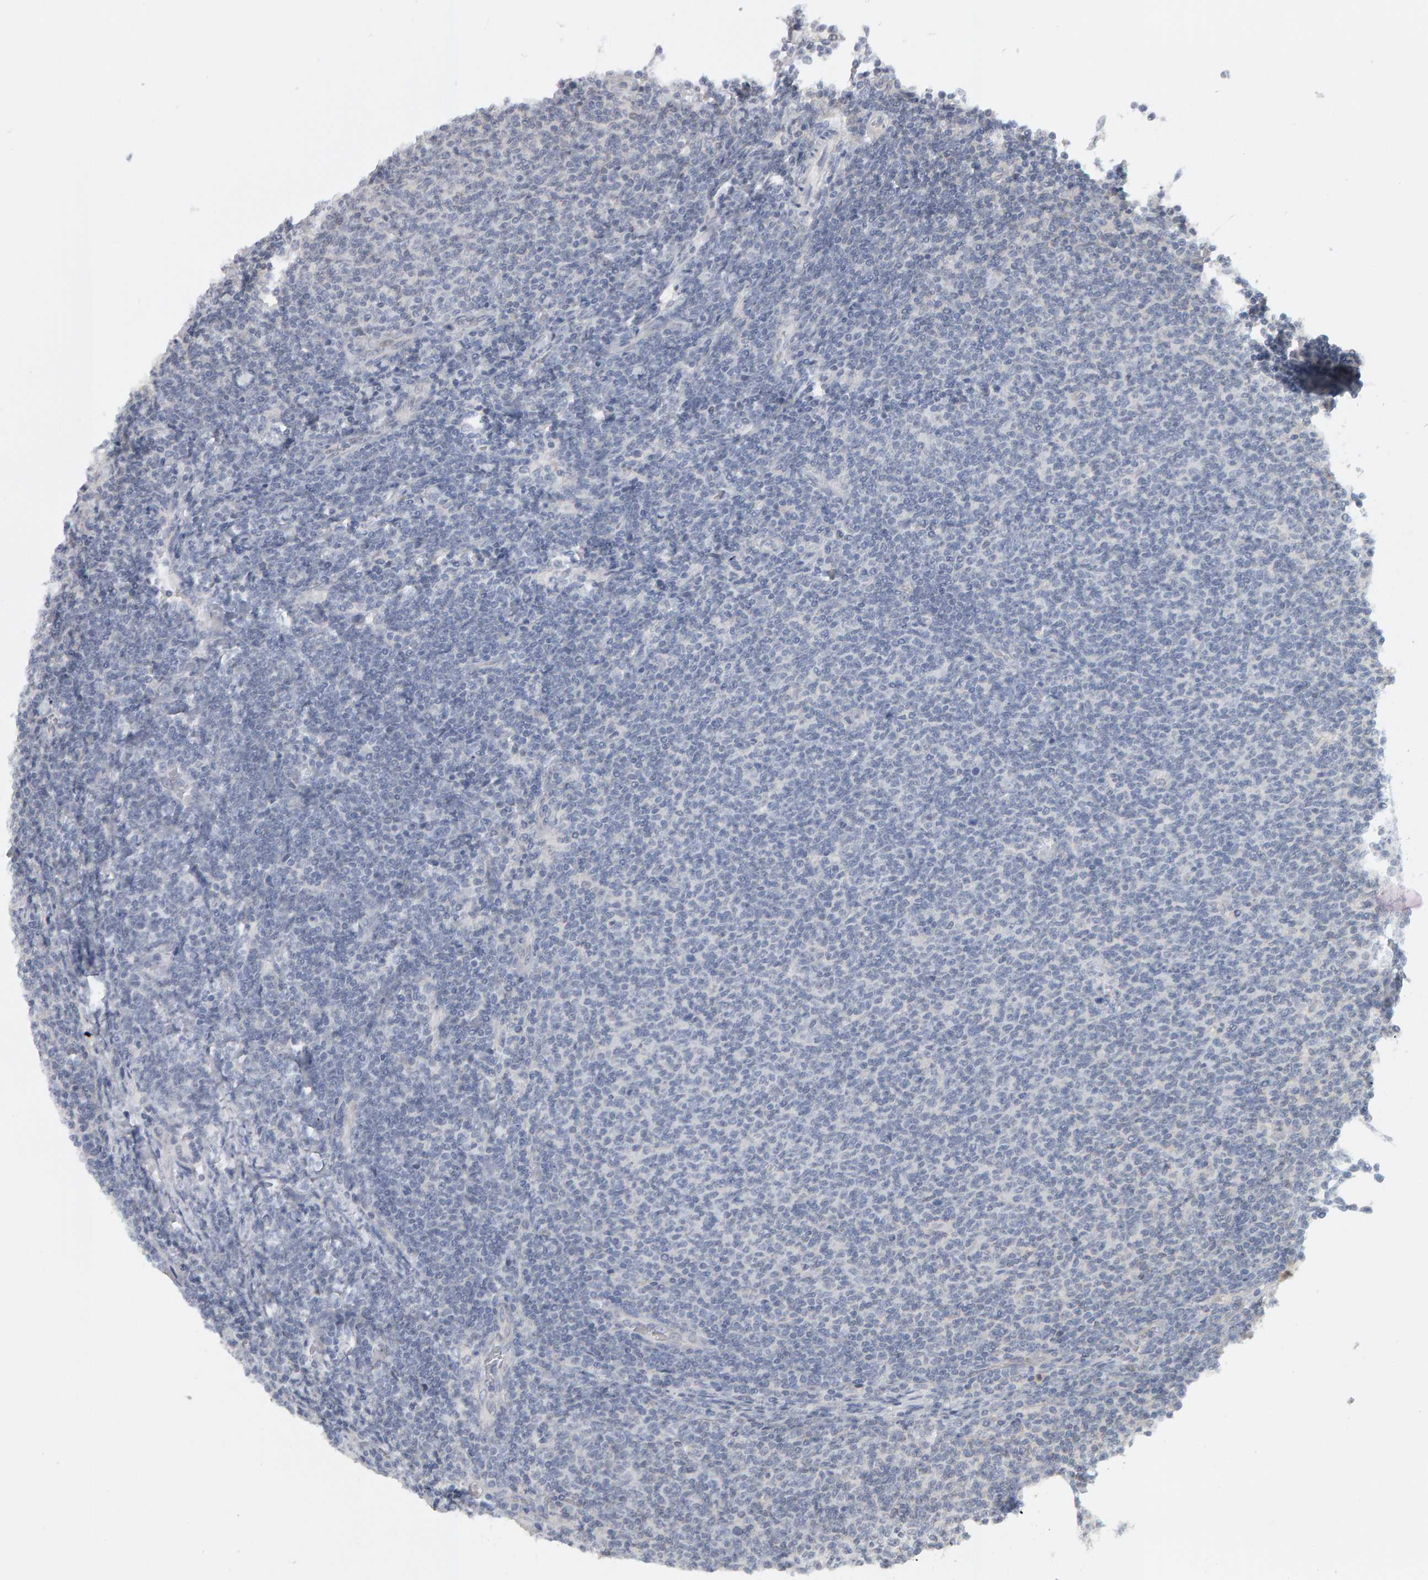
{"staining": {"intensity": "negative", "quantity": "none", "location": "none"}, "tissue": "lymphoma", "cell_type": "Tumor cells", "image_type": "cancer", "snomed": [{"axis": "morphology", "description": "Malignant lymphoma, non-Hodgkin's type, Low grade"}, {"axis": "topography", "description": "Lymph node"}], "caption": "IHC of lymphoma exhibits no expression in tumor cells.", "gene": "MSRA", "patient": {"sex": "male", "age": 66}}